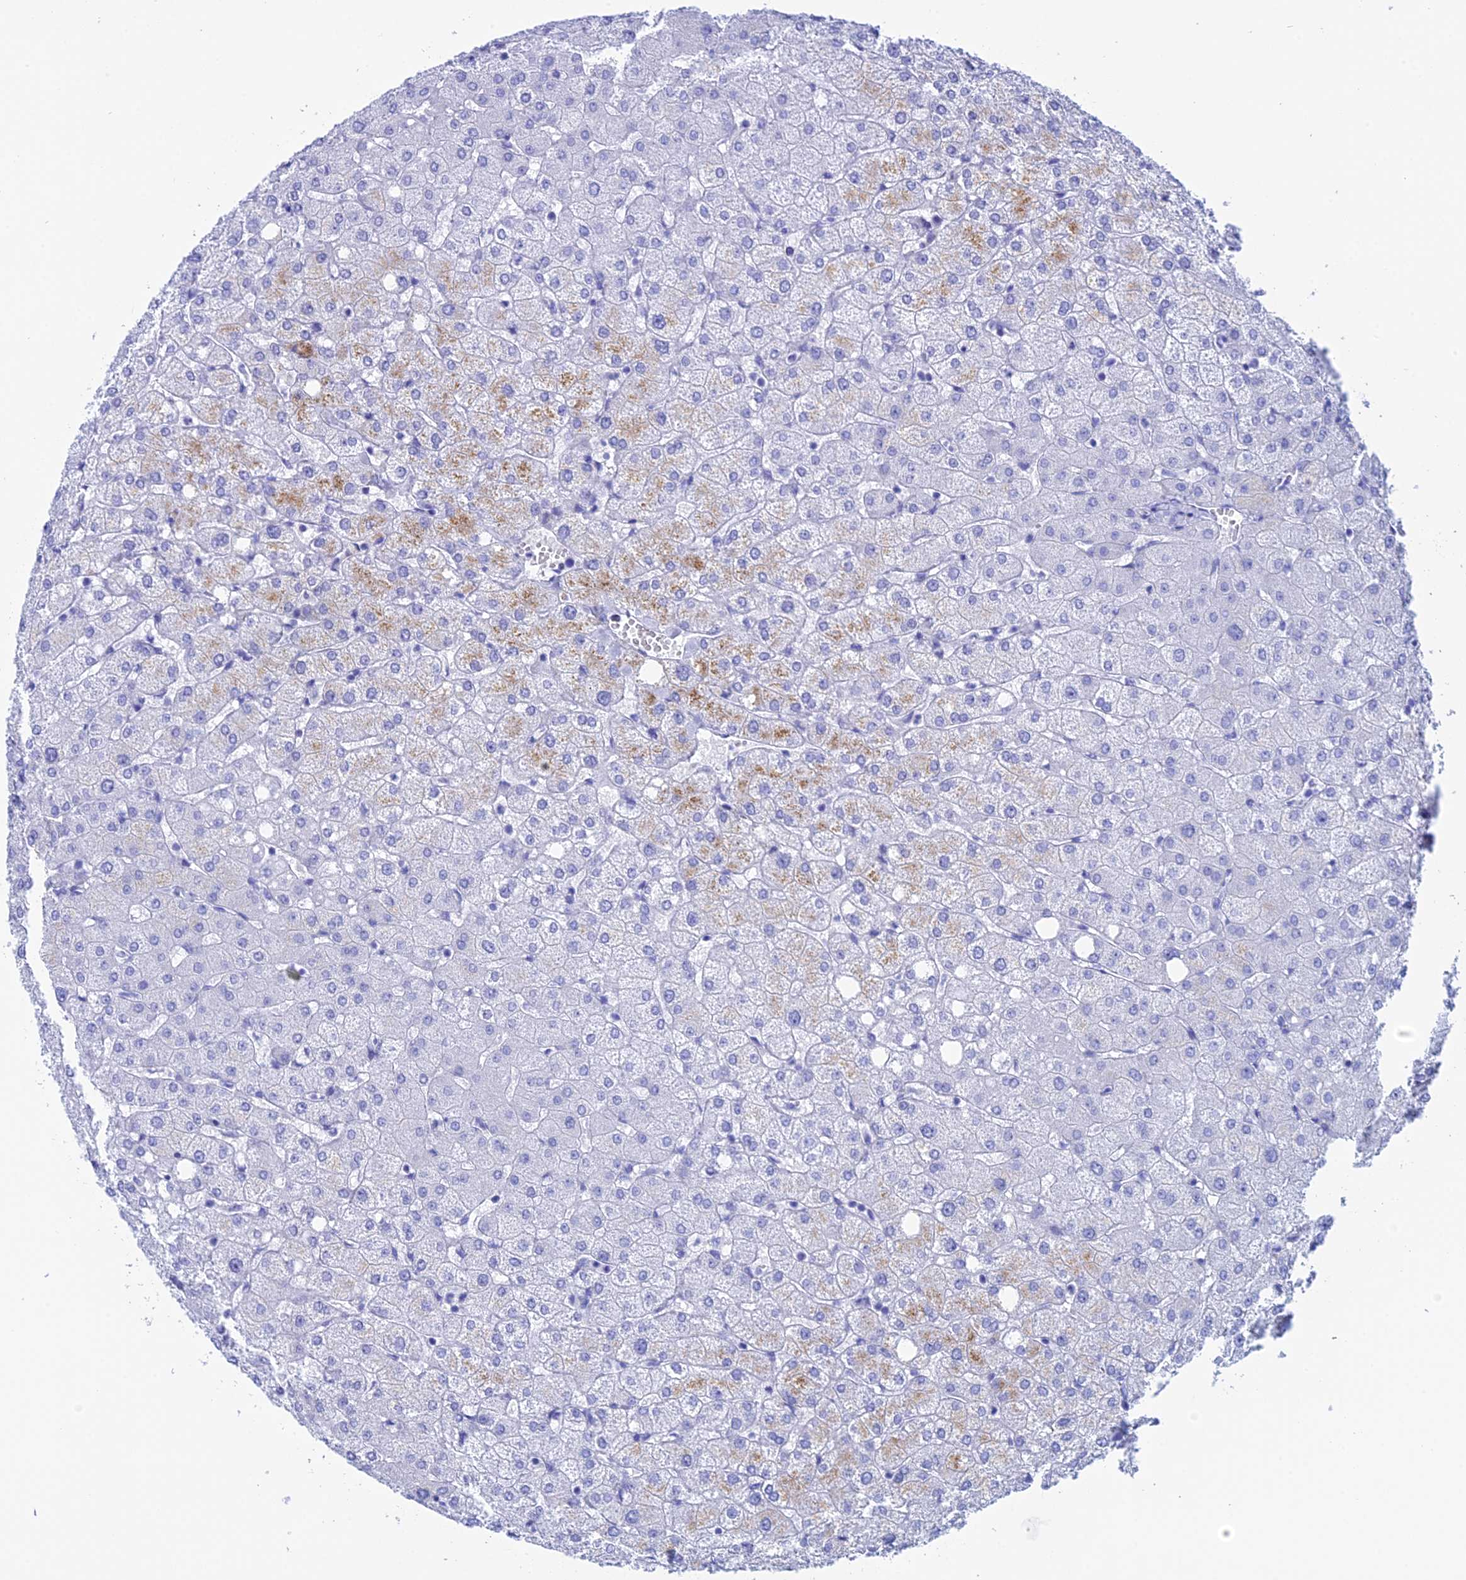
{"staining": {"intensity": "negative", "quantity": "none", "location": "none"}, "tissue": "liver", "cell_type": "Cholangiocytes", "image_type": "normal", "snomed": [{"axis": "morphology", "description": "Normal tissue, NOS"}, {"axis": "topography", "description": "Liver"}], "caption": "Photomicrograph shows no significant protein staining in cholangiocytes of benign liver. (DAB immunohistochemistry visualized using brightfield microscopy, high magnification).", "gene": "TEX101", "patient": {"sex": "female", "age": 54}}